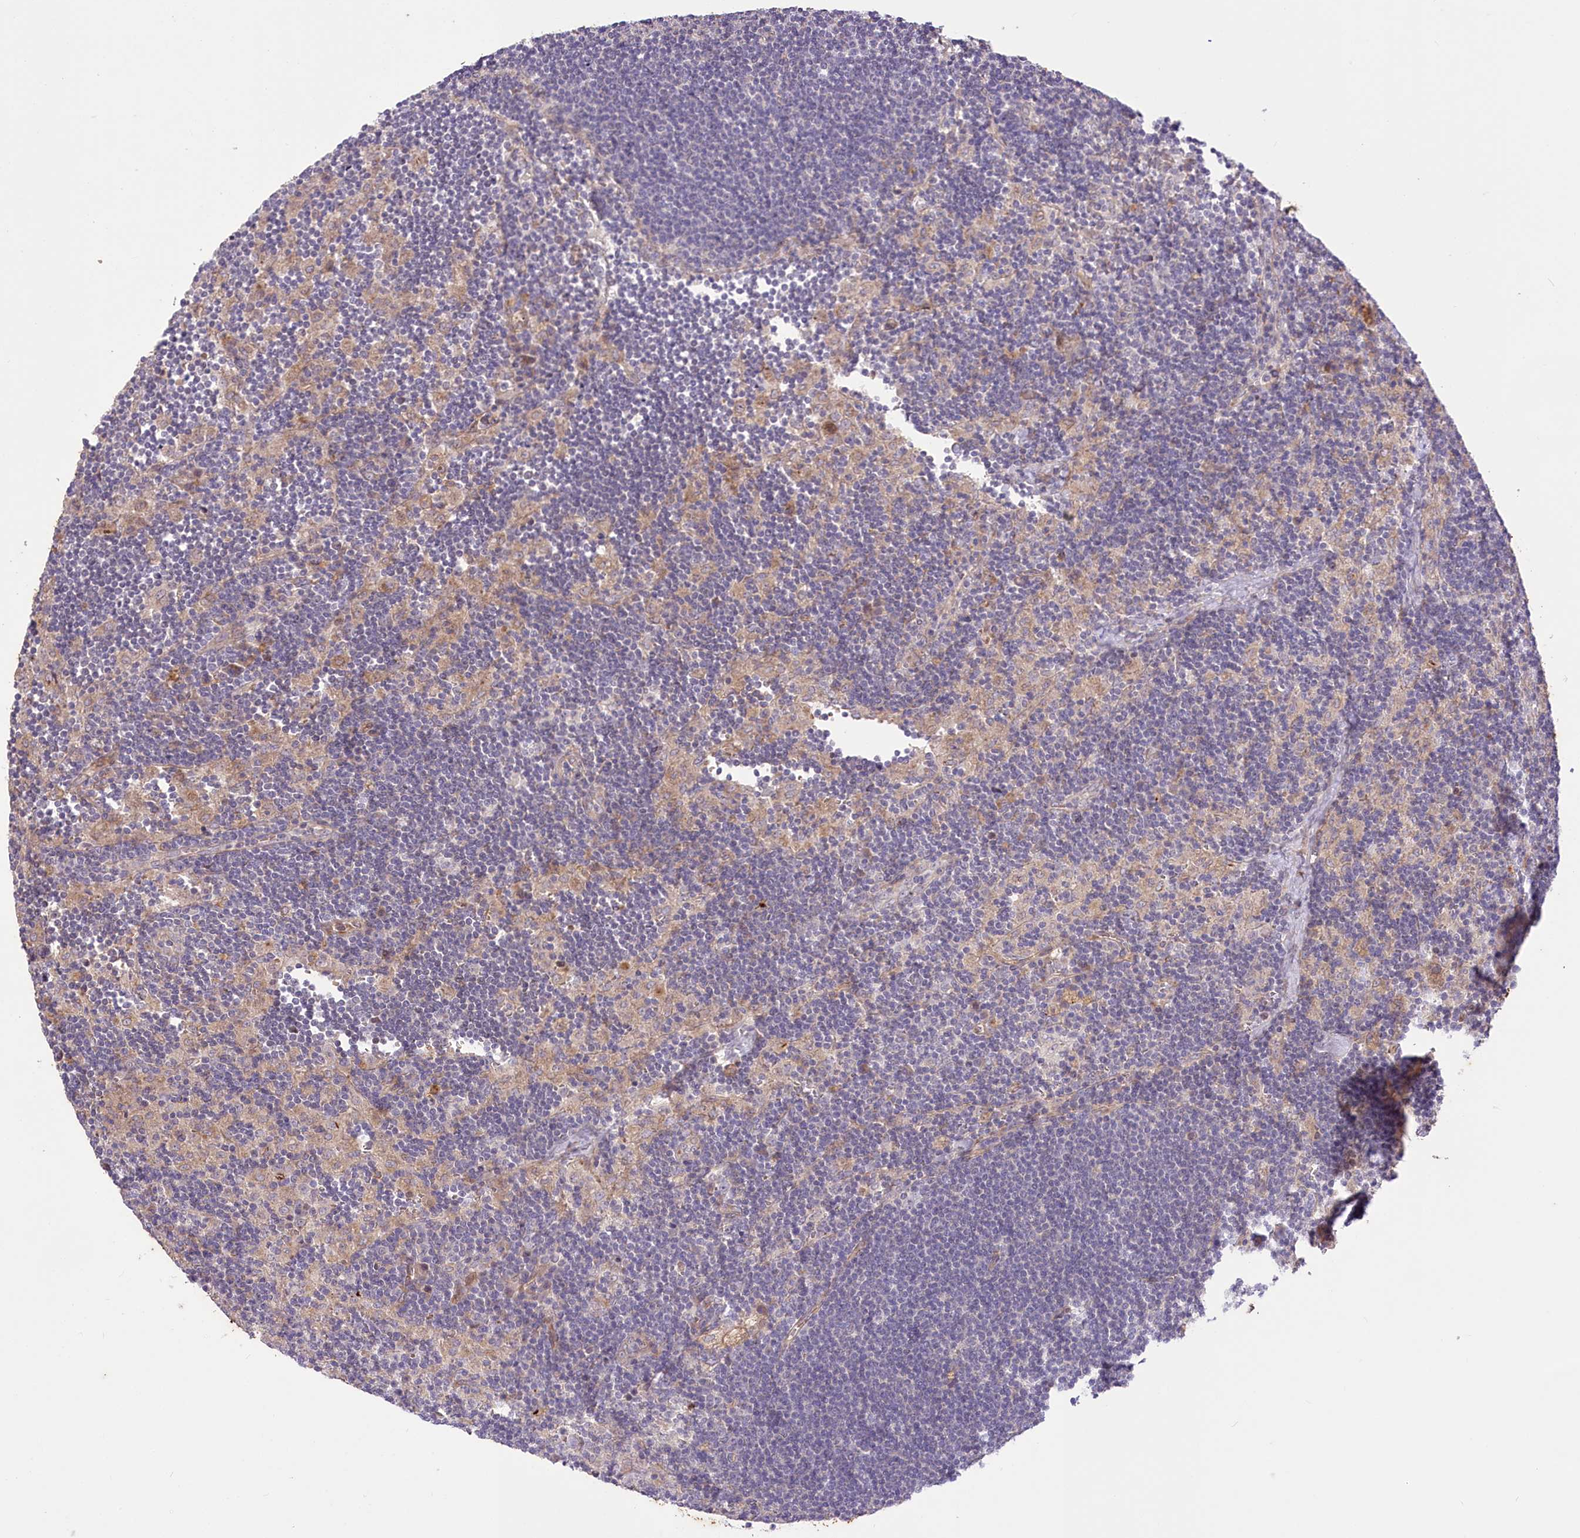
{"staining": {"intensity": "negative", "quantity": "none", "location": "none"}, "tissue": "lymph node", "cell_type": "Germinal center cells", "image_type": "normal", "snomed": [{"axis": "morphology", "description": "Normal tissue, NOS"}, {"axis": "topography", "description": "Lymph node"}], "caption": "IHC micrograph of unremarkable lymph node: lymph node stained with DAB (3,3'-diaminobenzidine) shows no significant protein positivity in germinal center cells.", "gene": "TRUB1", "patient": {"sex": "male", "age": 24}}